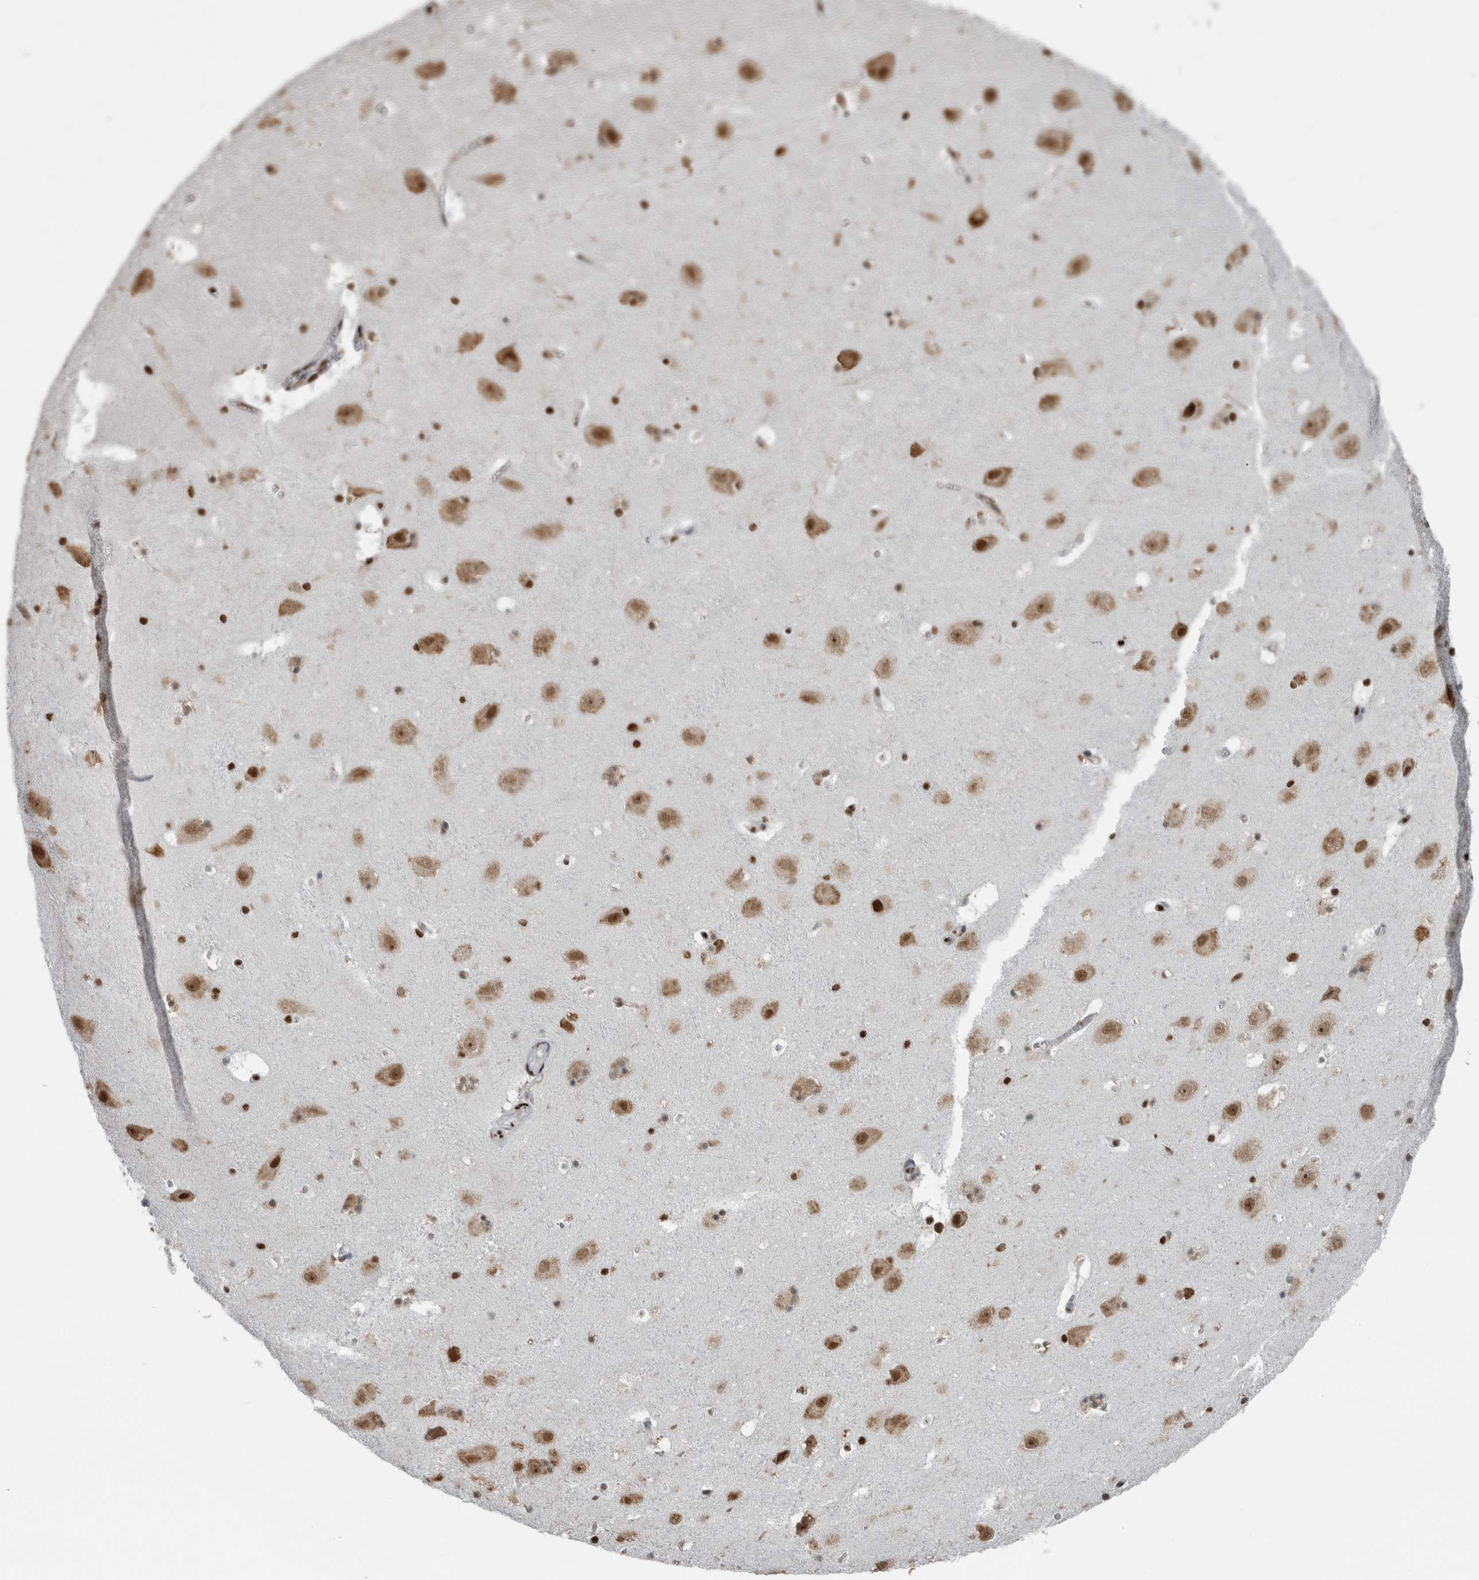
{"staining": {"intensity": "strong", "quantity": "25%-75%", "location": "nuclear"}, "tissue": "hippocampus", "cell_type": "Glial cells", "image_type": "normal", "snomed": [{"axis": "morphology", "description": "Normal tissue, NOS"}, {"axis": "topography", "description": "Hippocampus"}], "caption": "A brown stain highlights strong nuclear positivity of a protein in glial cells of unremarkable human hippocampus. (IHC, brightfield microscopy, high magnification).", "gene": "TGS1", "patient": {"sex": "male", "age": 45}}